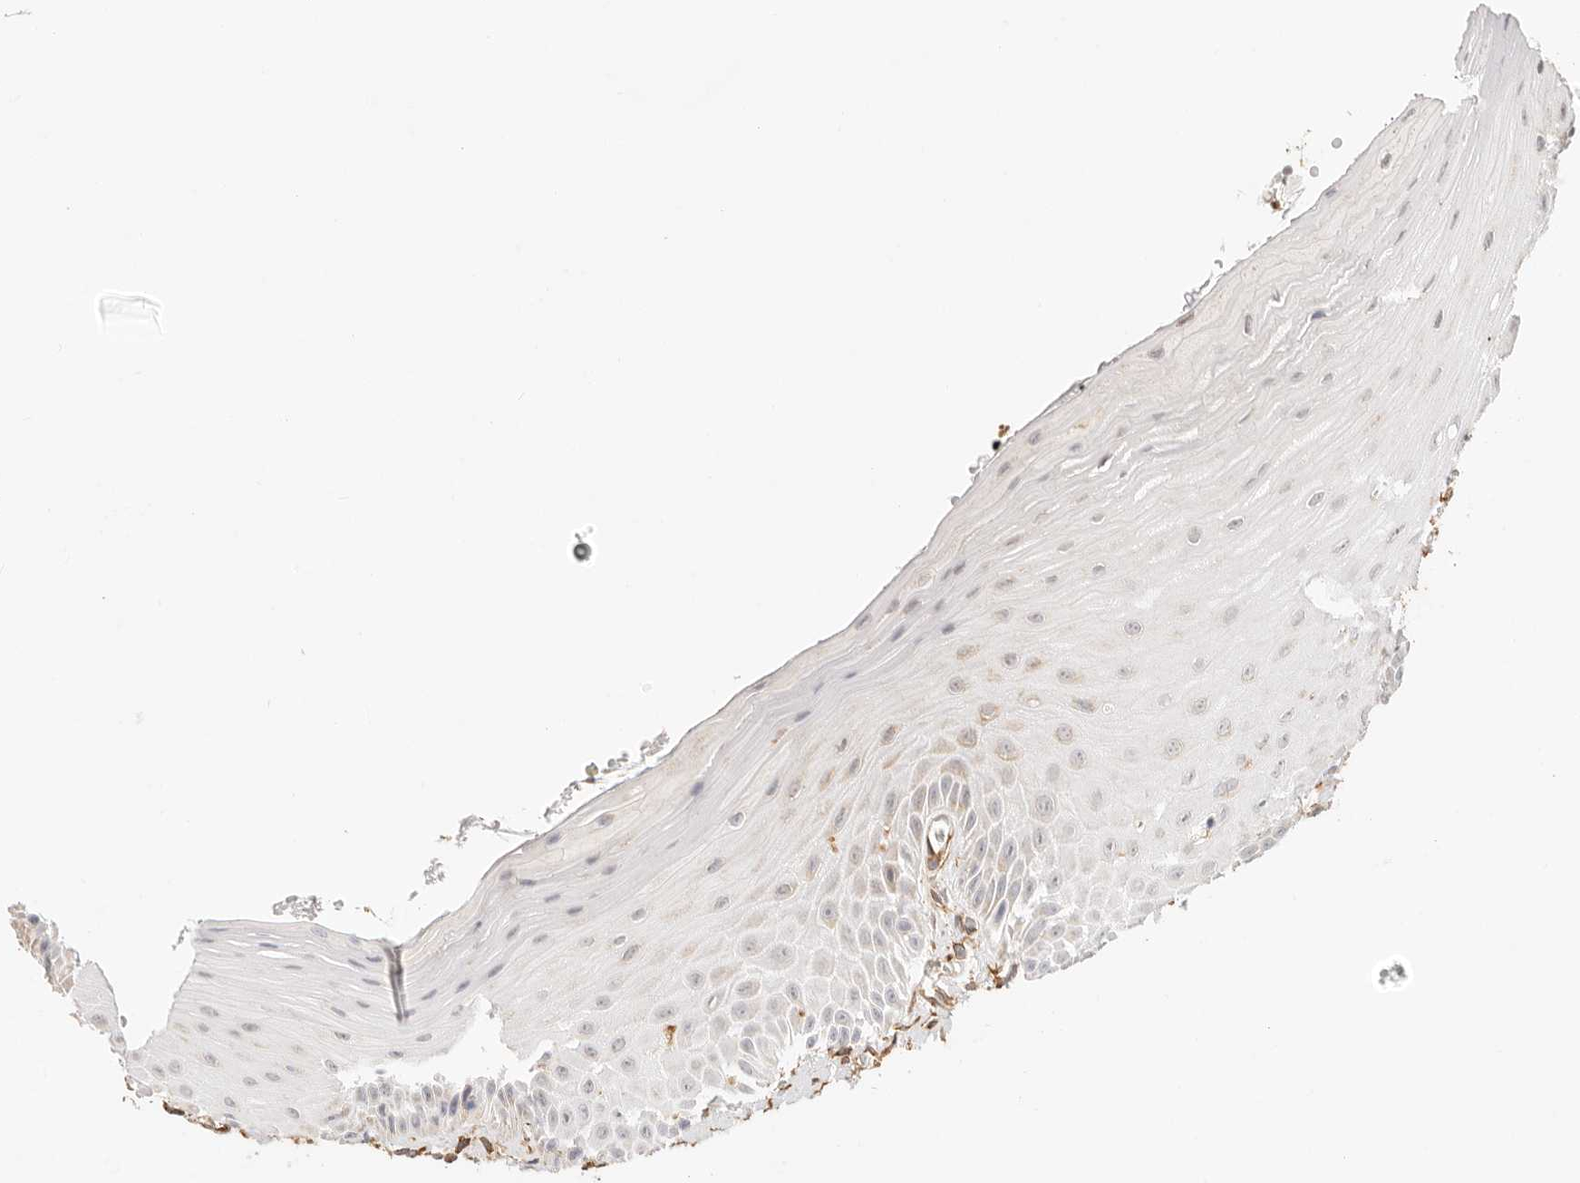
{"staining": {"intensity": "weak", "quantity": "<25%", "location": "cytoplasmic/membranous"}, "tissue": "oral mucosa", "cell_type": "Squamous epithelial cells", "image_type": "normal", "snomed": [{"axis": "morphology", "description": "Normal tissue, NOS"}, {"axis": "topography", "description": "Oral tissue"}], "caption": "Immunohistochemistry (IHC) micrograph of normal oral mucosa: oral mucosa stained with DAB displays no significant protein staining in squamous epithelial cells. Nuclei are stained in blue.", "gene": "ZC3H11A", "patient": {"sex": "male", "age": 66}}